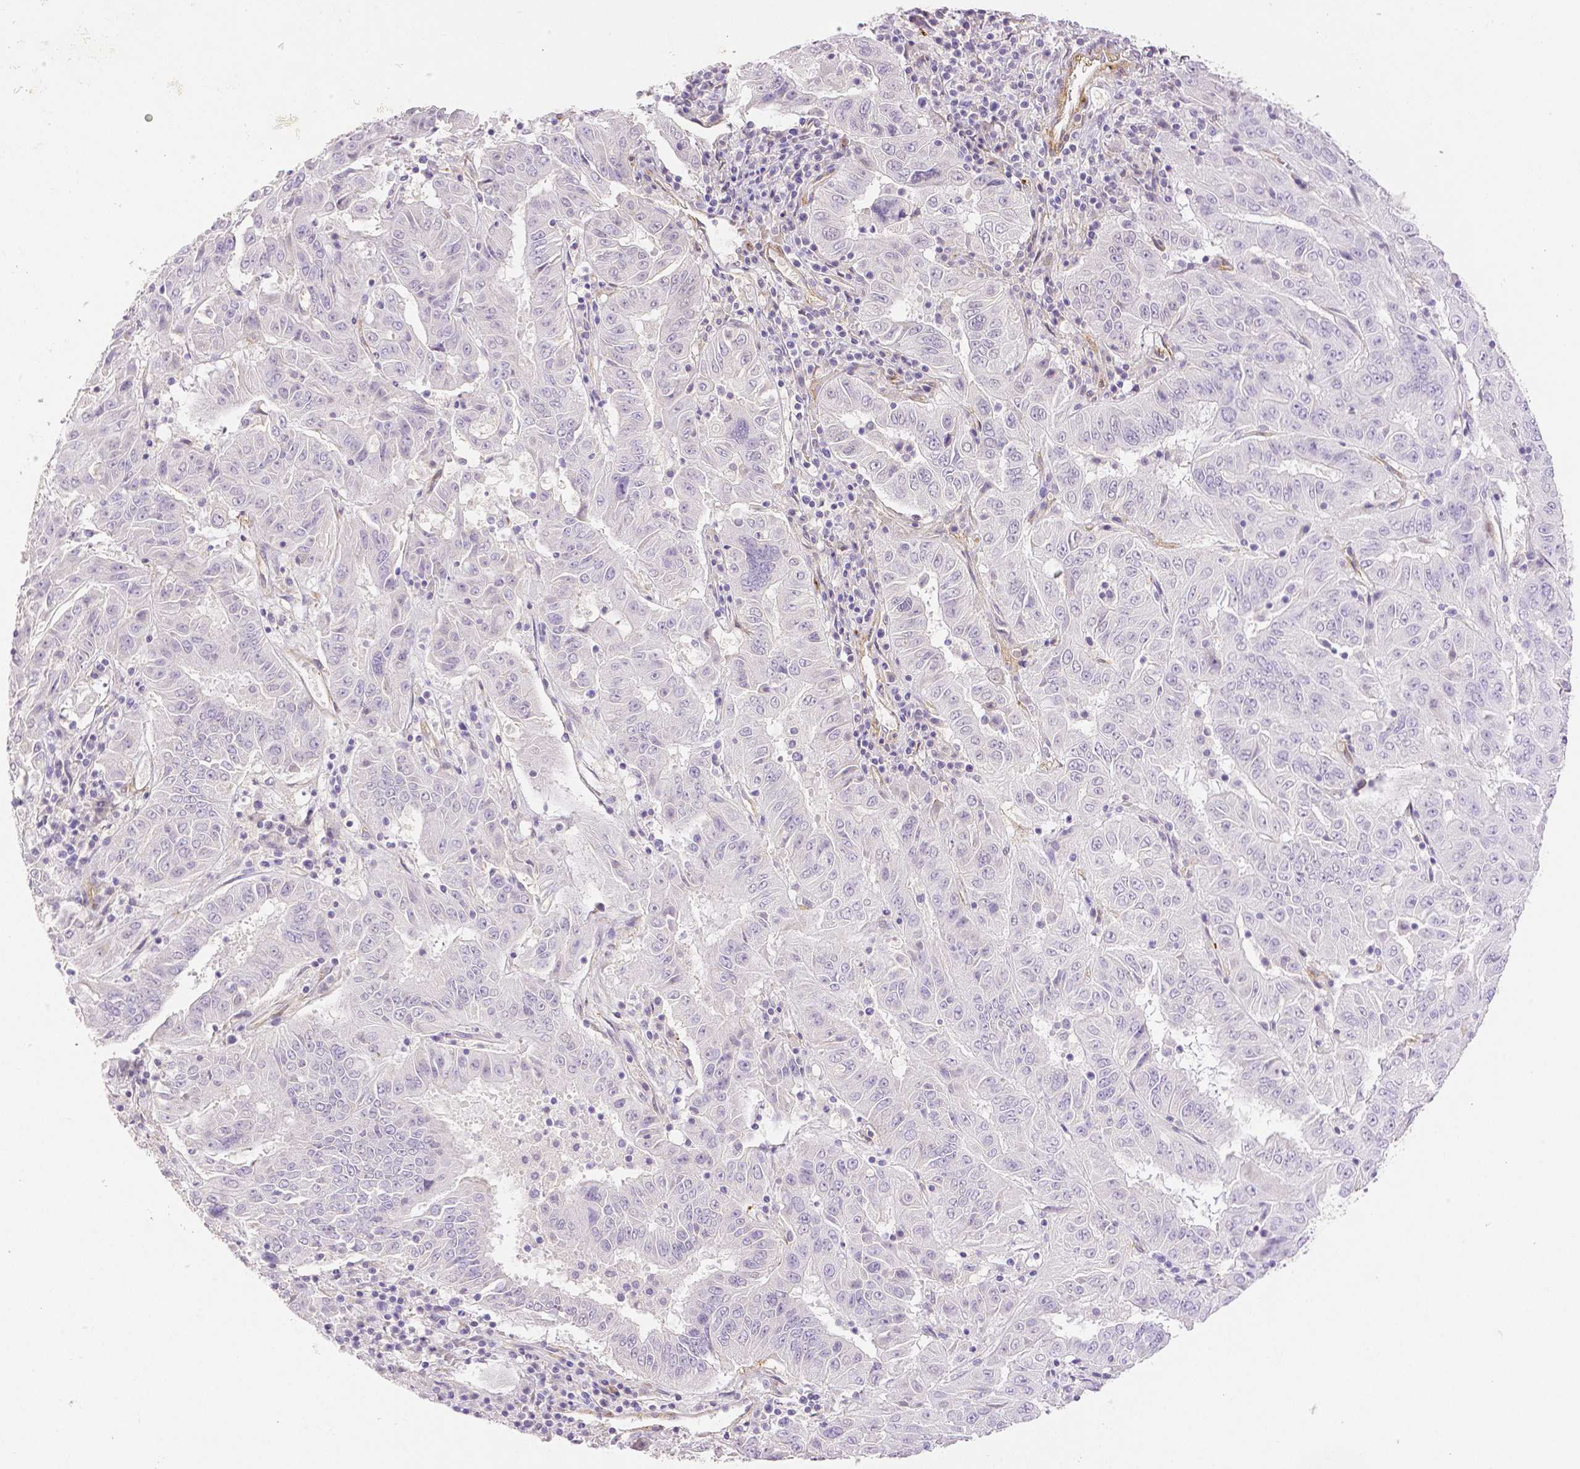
{"staining": {"intensity": "negative", "quantity": "none", "location": "none"}, "tissue": "pancreatic cancer", "cell_type": "Tumor cells", "image_type": "cancer", "snomed": [{"axis": "morphology", "description": "Adenocarcinoma, NOS"}, {"axis": "topography", "description": "Pancreas"}], "caption": "Tumor cells show no significant expression in adenocarcinoma (pancreatic).", "gene": "THY1", "patient": {"sex": "male", "age": 63}}